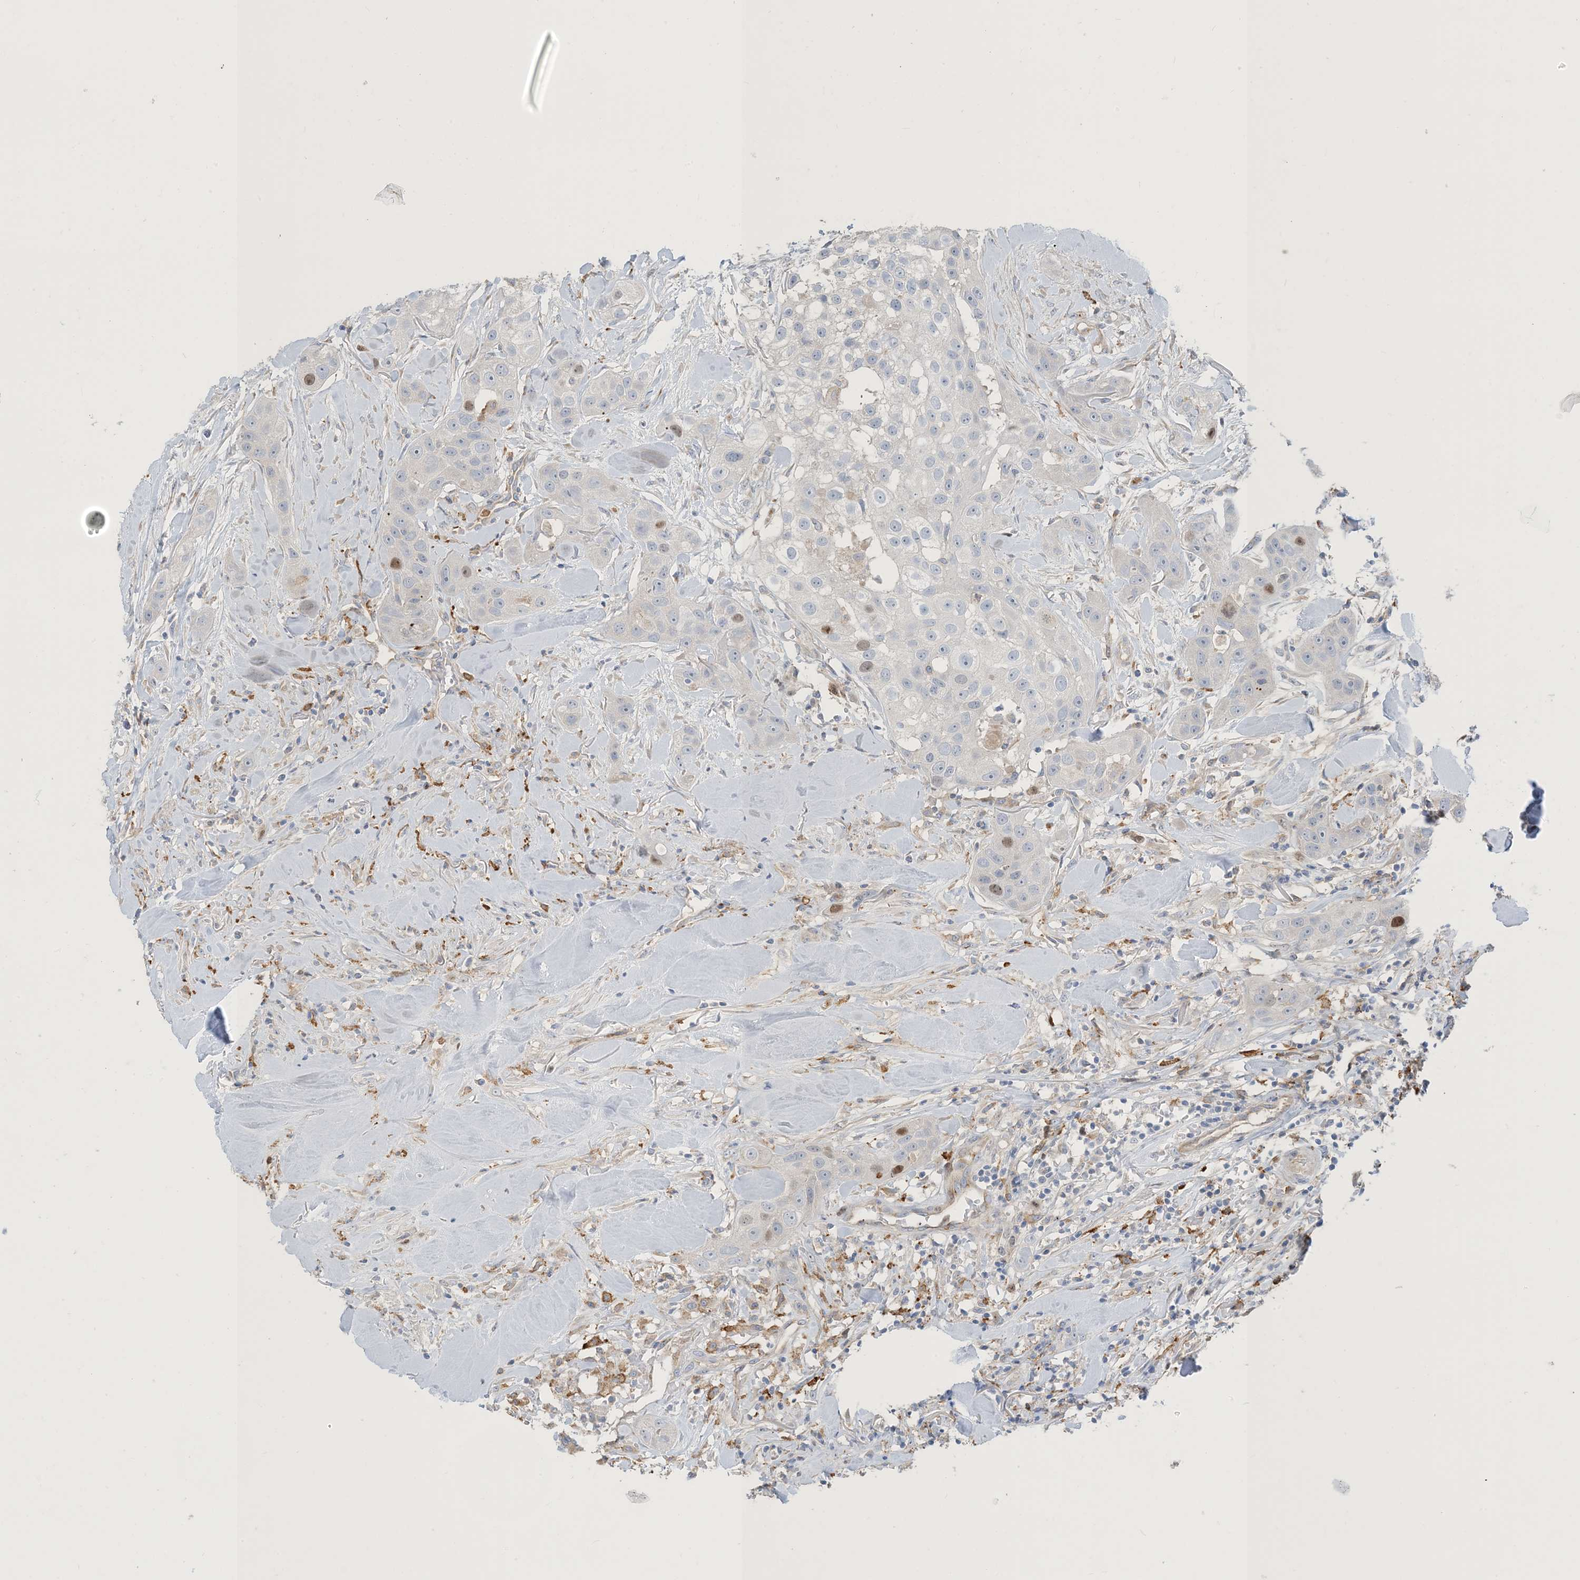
{"staining": {"intensity": "moderate", "quantity": "<25%", "location": "nuclear"}, "tissue": "head and neck cancer", "cell_type": "Tumor cells", "image_type": "cancer", "snomed": [{"axis": "morphology", "description": "Normal tissue, NOS"}, {"axis": "morphology", "description": "Squamous cell carcinoma, NOS"}, {"axis": "topography", "description": "Skeletal muscle"}, {"axis": "topography", "description": "Head-Neck"}], "caption": "Head and neck cancer (squamous cell carcinoma) stained for a protein (brown) displays moderate nuclear positive positivity in approximately <25% of tumor cells.", "gene": "PEAR1", "patient": {"sex": "male", "age": 51}}